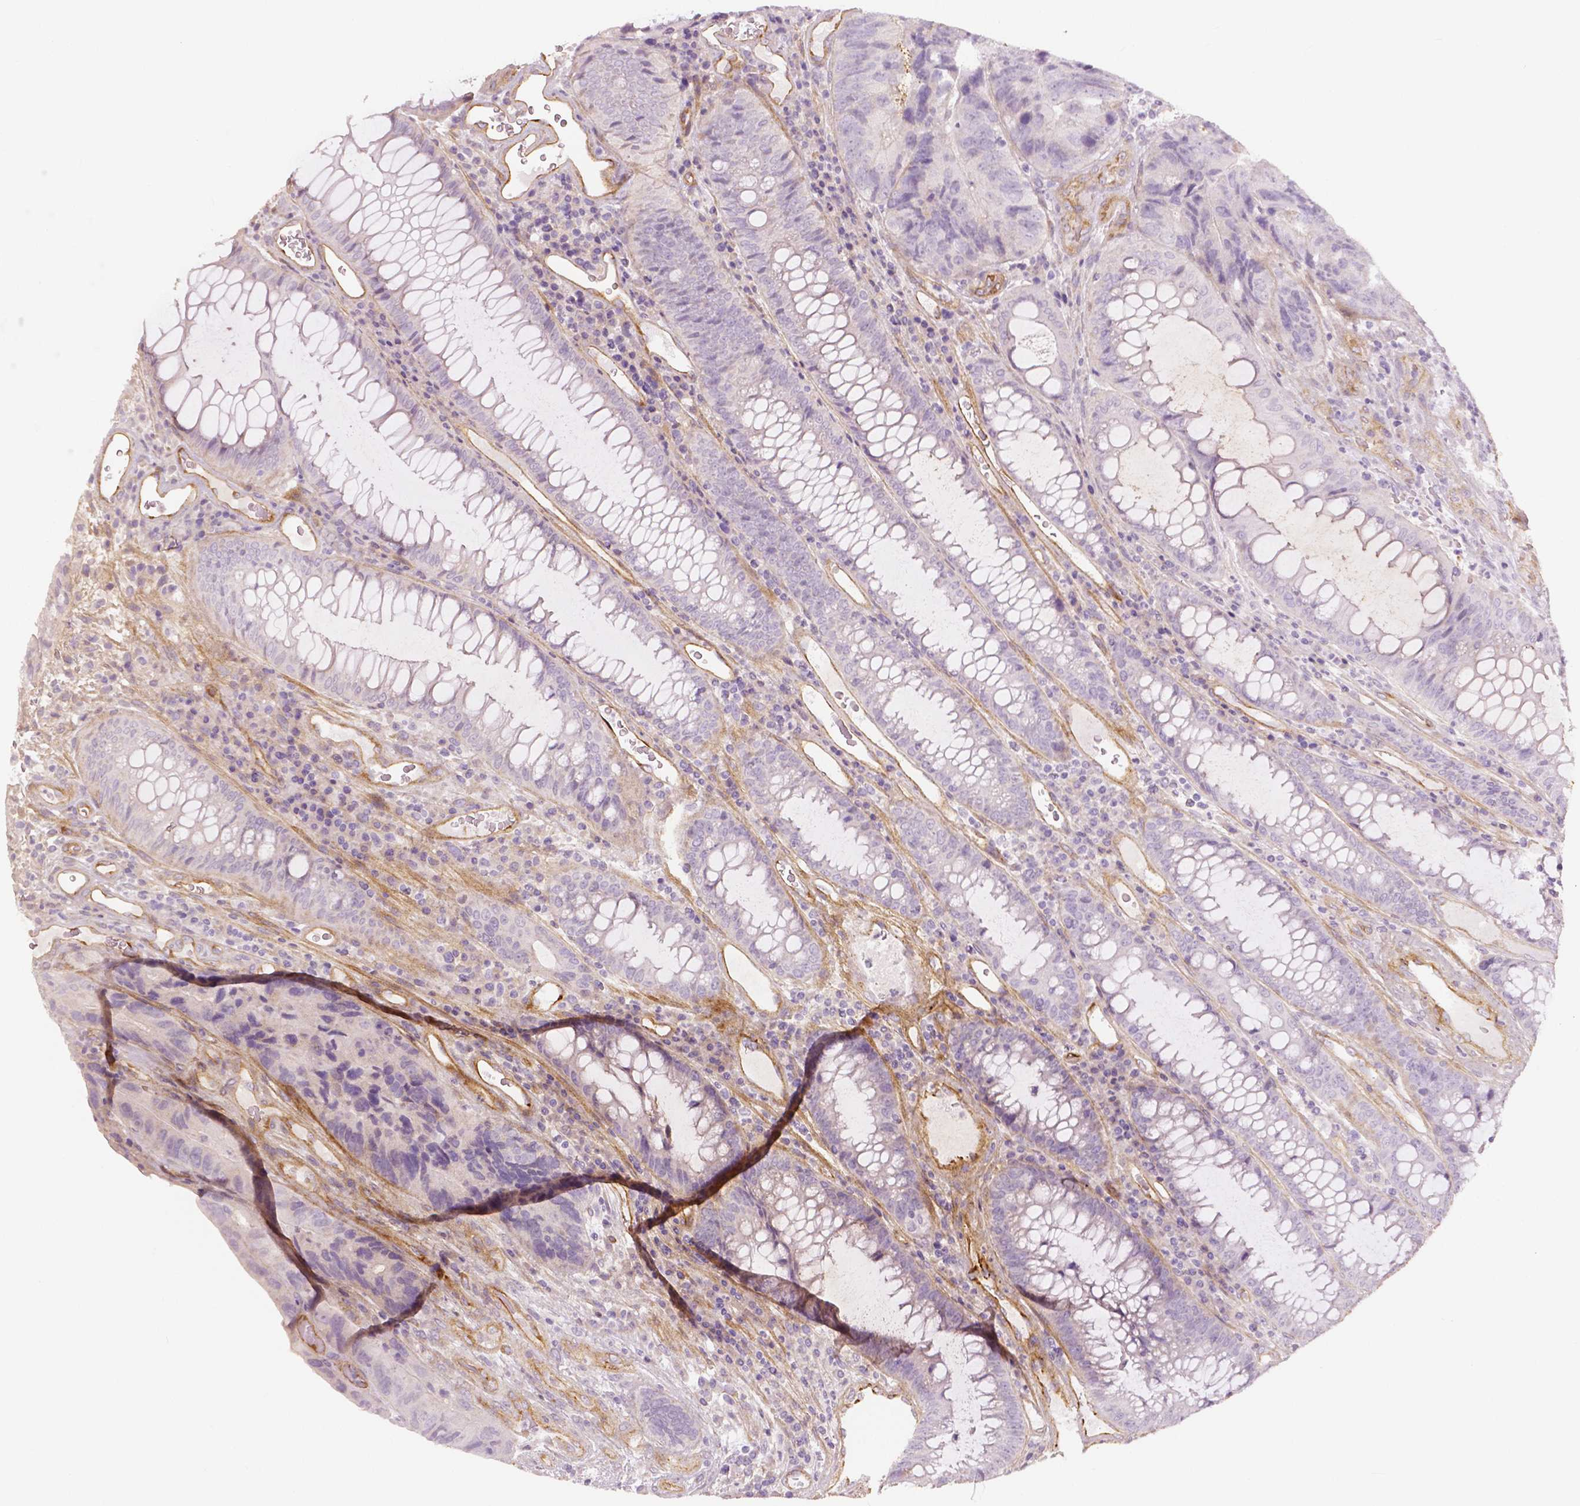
{"staining": {"intensity": "negative", "quantity": "none", "location": "none"}, "tissue": "colorectal cancer", "cell_type": "Tumor cells", "image_type": "cancer", "snomed": [{"axis": "morphology", "description": "Adenocarcinoma, NOS"}, {"axis": "topography", "description": "Colon"}], "caption": "A micrograph of colorectal cancer stained for a protein shows no brown staining in tumor cells. (DAB (3,3'-diaminobenzidine) immunohistochemistry visualized using brightfield microscopy, high magnification).", "gene": "FLT1", "patient": {"sex": "female", "age": 67}}